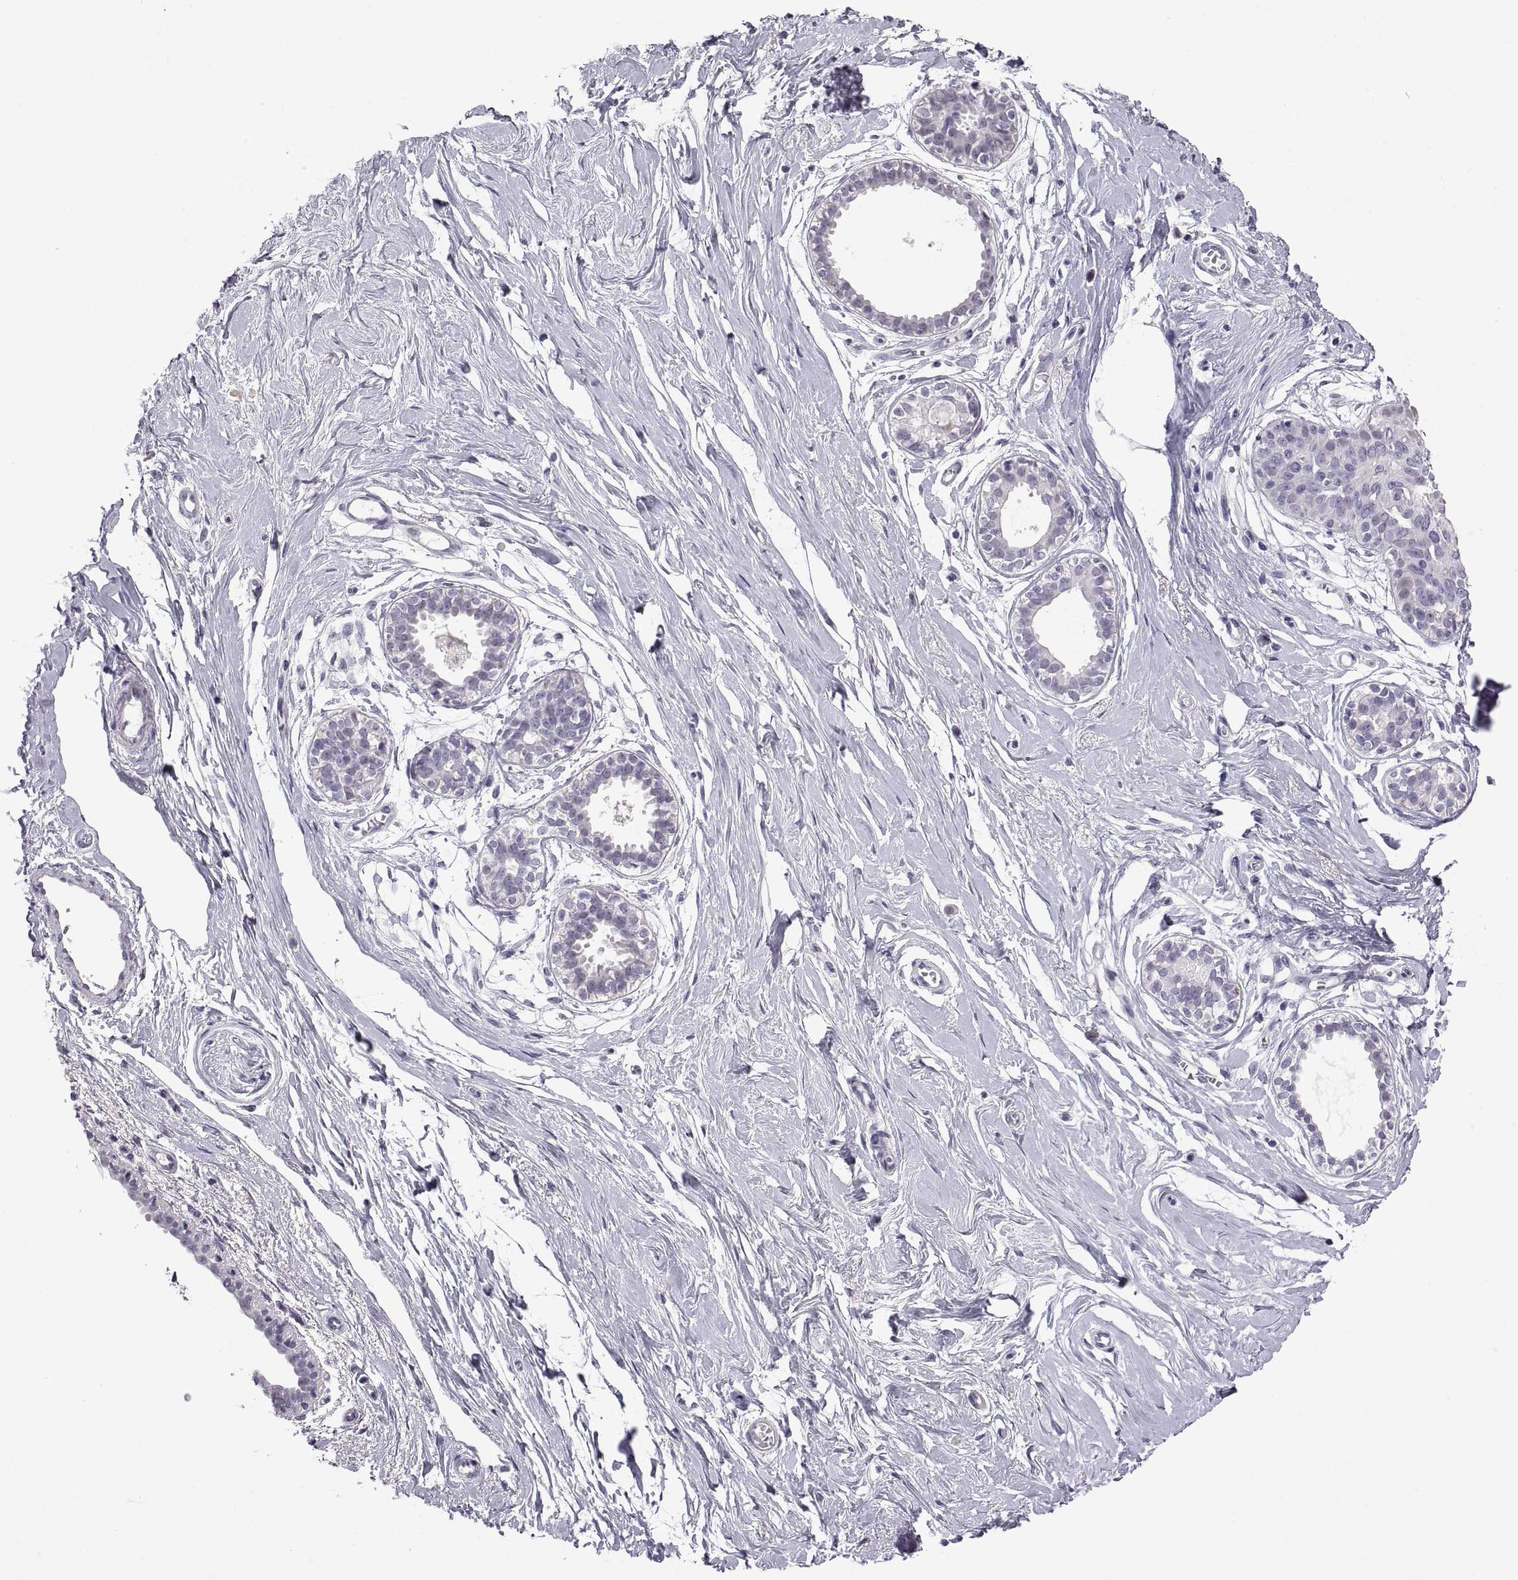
{"staining": {"intensity": "negative", "quantity": "none", "location": "none"}, "tissue": "breast", "cell_type": "Adipocytes", "image_type": "normal", "snomed": [{"axis": "morphology", "description": "Normal tissue, NOS"}, {"axis": "topography", "description": "Breast"}], "caption": "Adipocytes show no significant protein expression in unremarkable breast.", "gene": "FAM170A", "patient": {"sex": "female", "age": 49}}